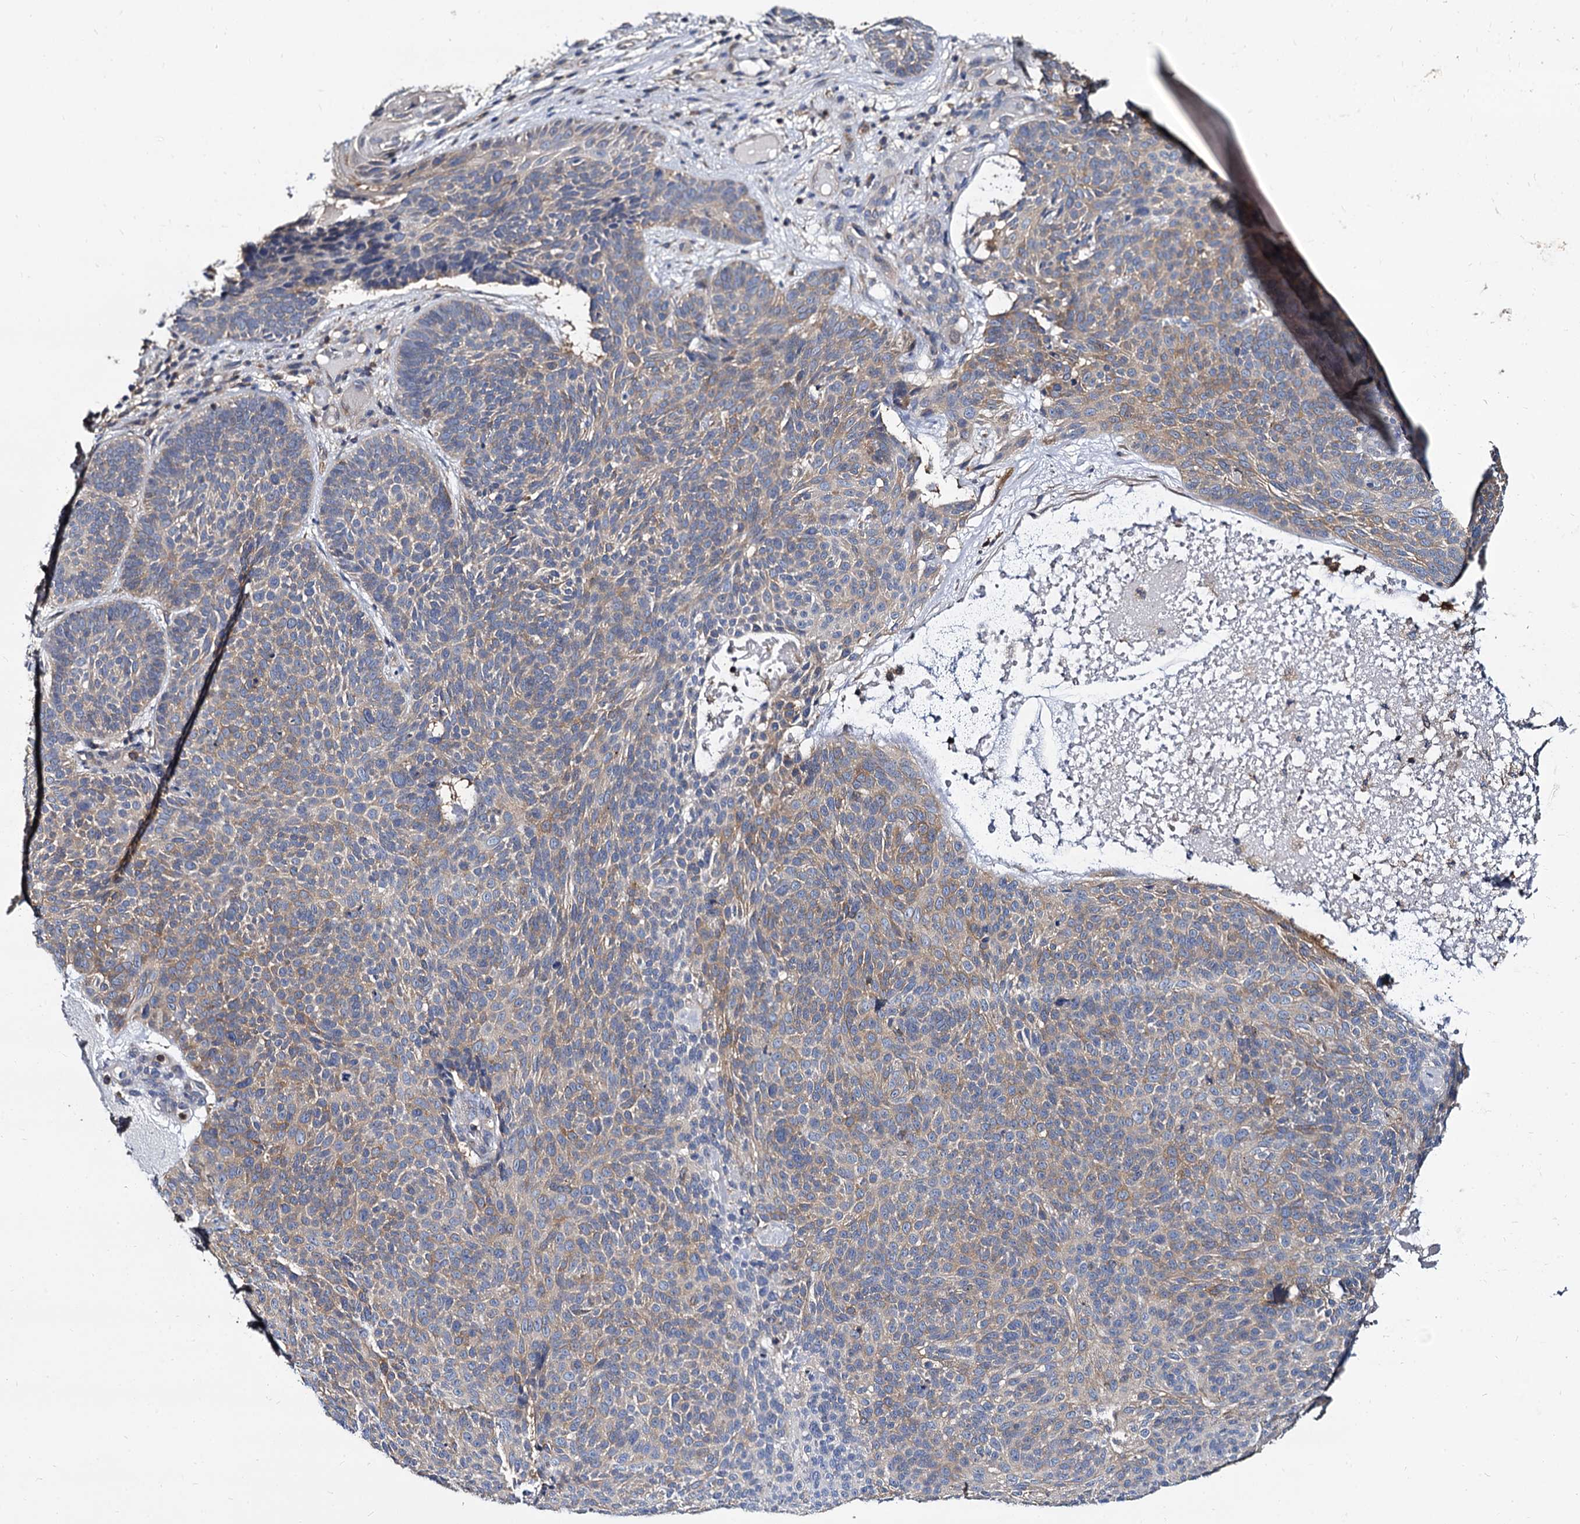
{"staining": {"intensity": "weak", "quantity": "25%-75%", "location": "cytoplasmic/membranous"}, "tissue": "skin cancer", "cell_type": "Tumor cells", "image_type": "cancer", "snomed": [{"axis": "morphology", "description": "Basal cell carcinoma"}, {"axis": "topography", "description": "Skin"}], "caption": "Tumor cells display weak cytoplasmic/membranous staining in about 25%-75% of cells in skin cancer (basal cell carcinoma).", "gene": "ANKRD13A", "patient": {"sex": "male", "age": 85}}